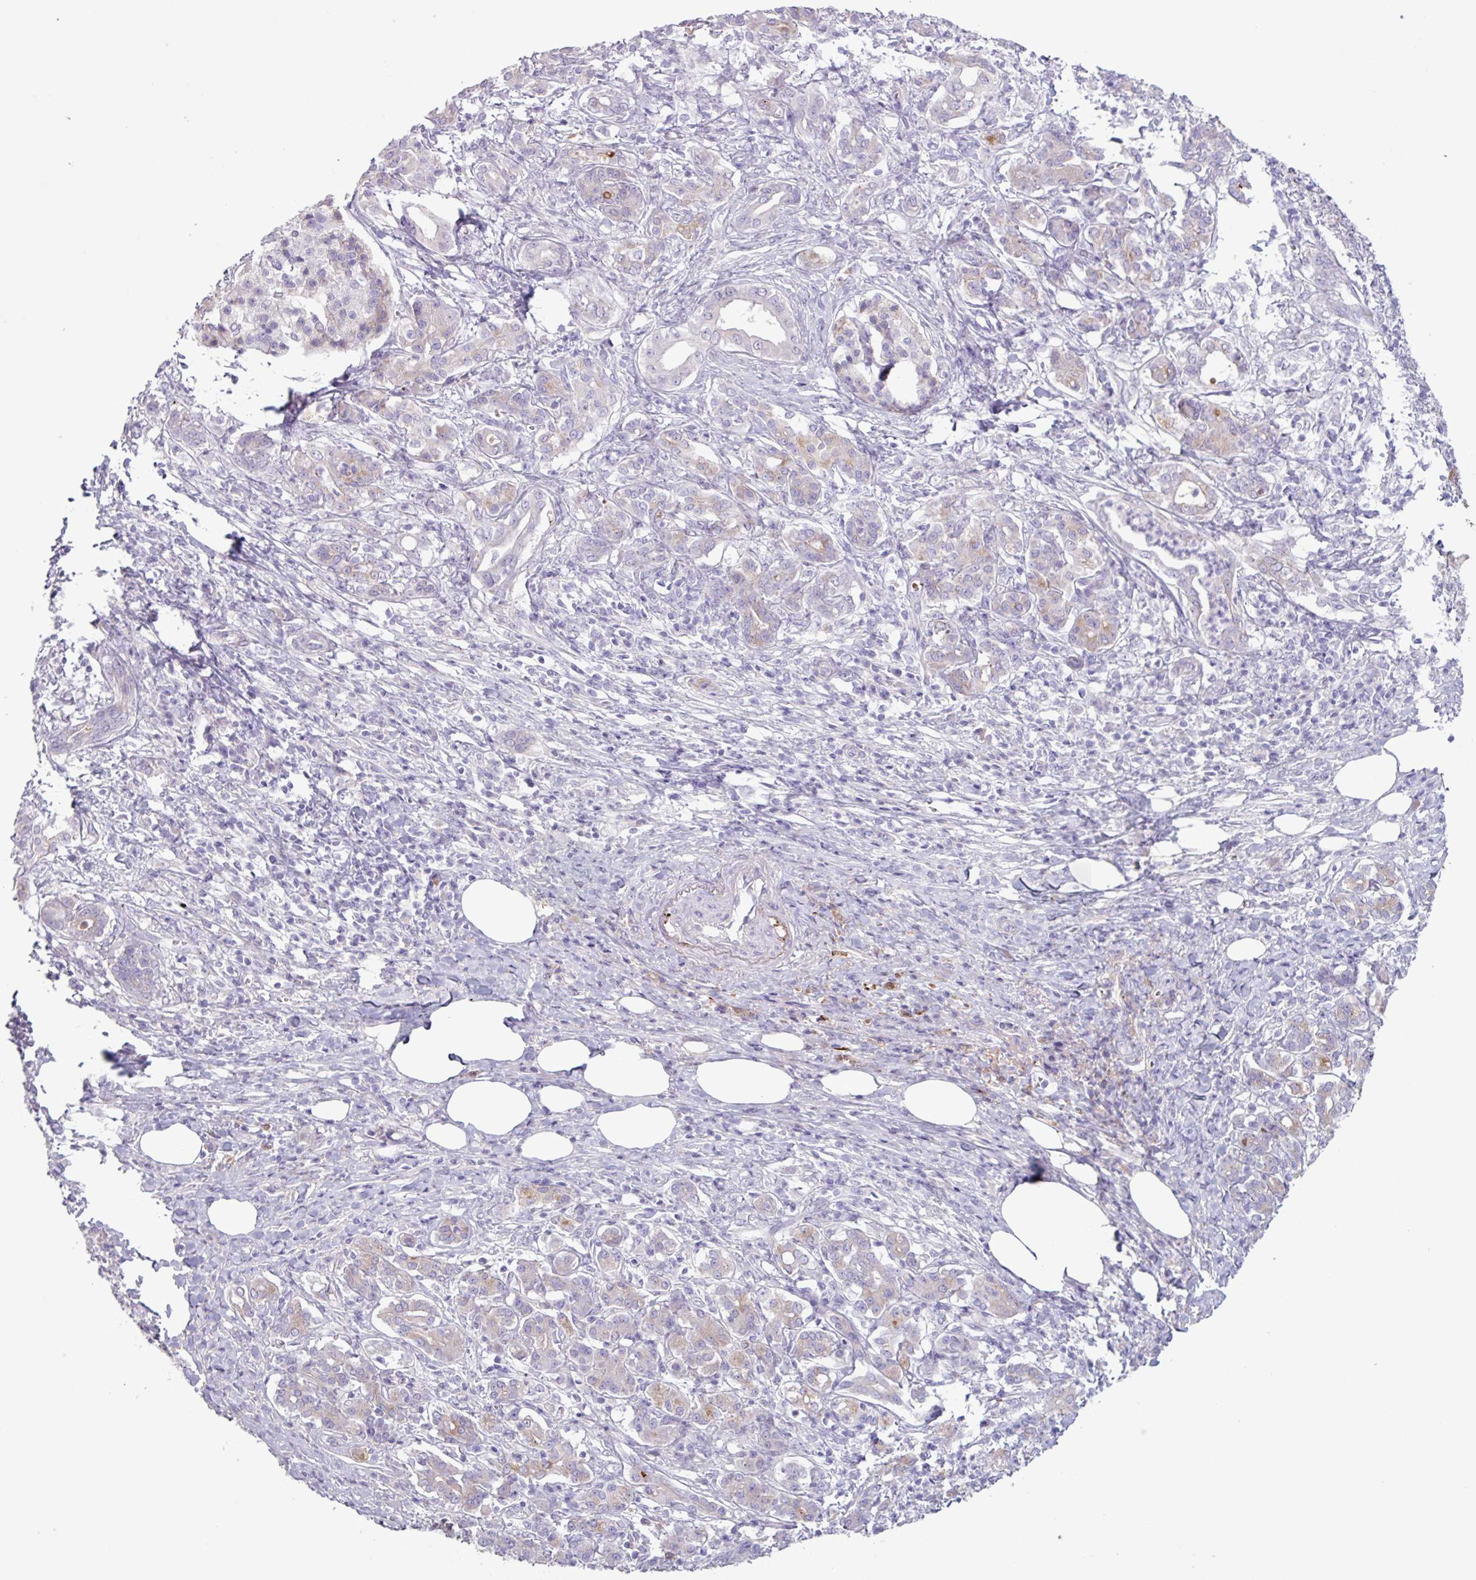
{"staining": {"intensity": "negative", "quantity": "none", "location": "none"}, "tissue": "pancreatic cancer", "cell_type": "Tumor cells", "image_type": "cancer", "snomed": [{"axis": "morphology", "description": "Adenocarcinoma, NOS"}, {"axis": "topography", "description": "Pancreas"}], "caption": "IHC of pancreatic cancer reveals no positivity in tumor cells.", "gene": "C4B", "patient": {"sex": "male", "age": 63}}